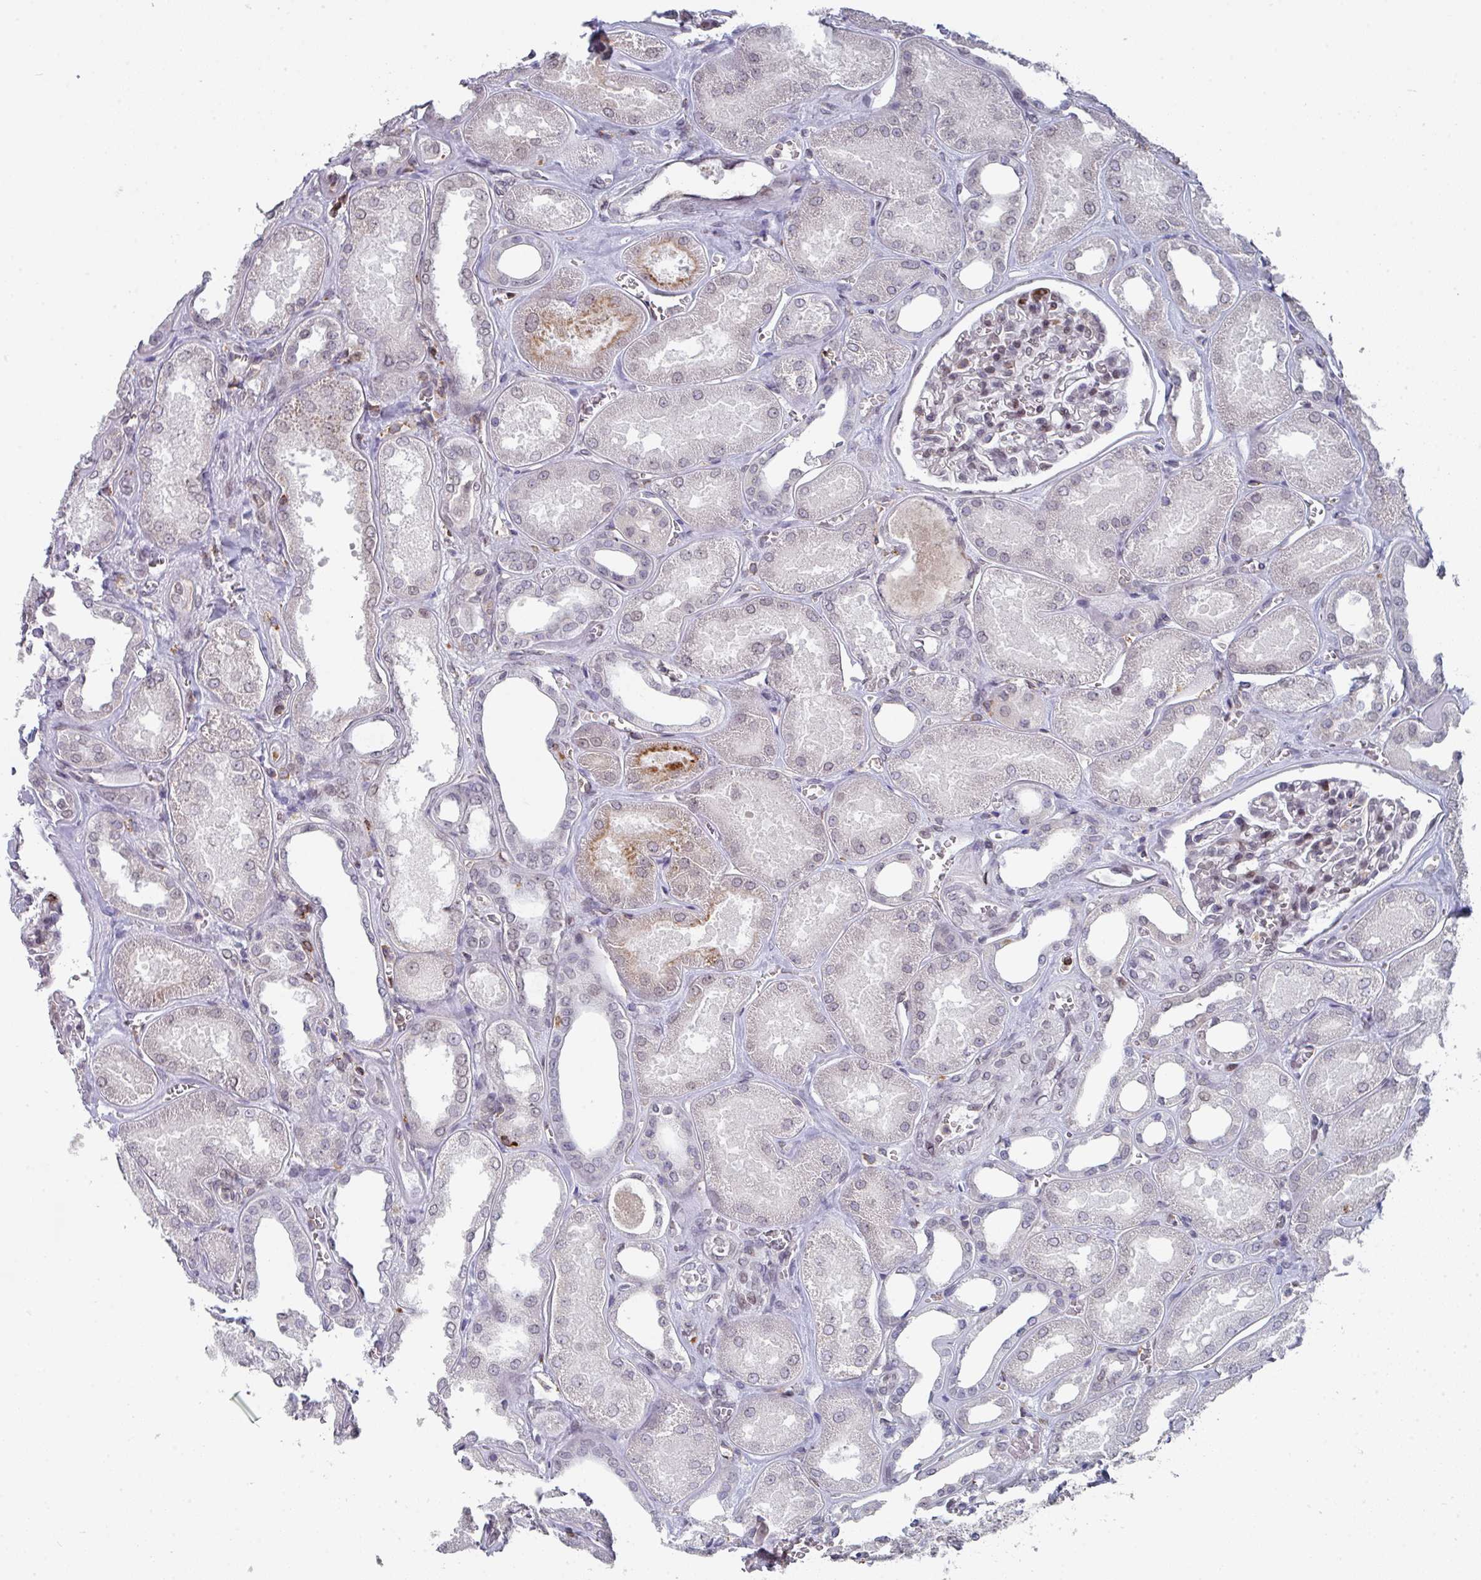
{"staining": {"intensity": "negative", "quantity": "none", "location": "none"}, "tissue": "kidney", "cell_type": "Cells in glomeruli", "image_type": "normal", "snomed": [{"axis": "morphology", "description": "Normal tissue, NOS"}, {"axis": "morphology", "description": "Adenocarcinoma, NOS"}, {"axis": "topography", "description": "Kidney"}], "caption": "DAB immunohistochemical staining of normal human kidney demonstrates no significant expression in cells in glomeruli.", "gene": "RASAL3", "patient": {"sex": "female", "age": 68}}